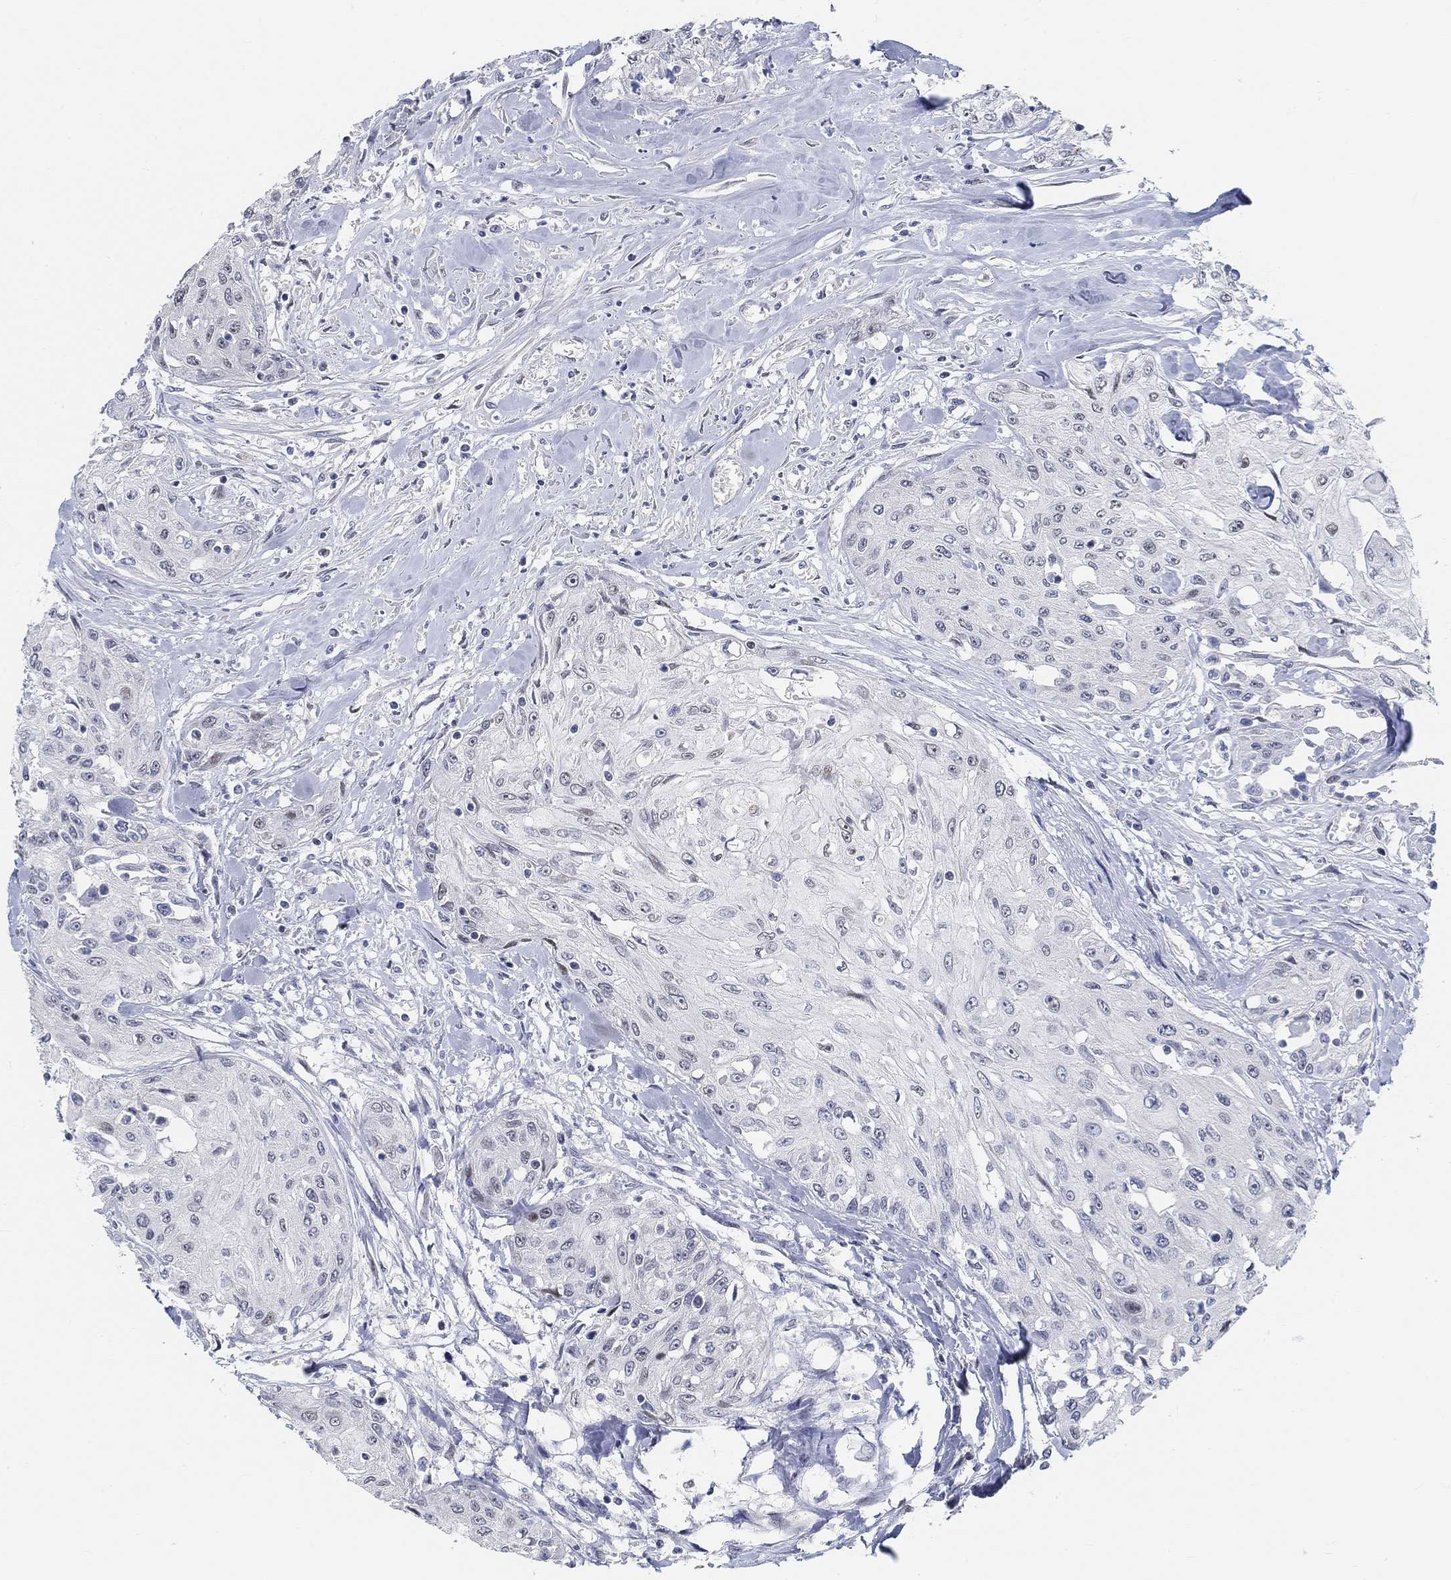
{"staining": {"intensity": "negative", "quantity": "none", "location": "none"}, "tissue": "head and neck cancer", "cell_type": "Tumor cells", "image_type": "cancer", "snomed": [{"axis": "morphology", "description": "Normal tissue, NOS"}, {"axis": "morphology", "description": "Squamous cell carcinoma, NOS"}, {"axis": "topography", "description": "Oral tissue"}, {"axis": "topography", "description": "Peripheral nerve tissue"}, {"axis": "topography", "description": "Head-Neck"}], "caption": "A micrograph of human squamous cell carcinoma (head and neck) is negative for staining in tumor cells. (Stains: DAB immunohistochemistry (IHC) with hematoxylin counter stain, Microscopy: brightfield microscopy at high magnification).", "gene": "SNTG2", "patient": {"sex": "female", "age": 59}}